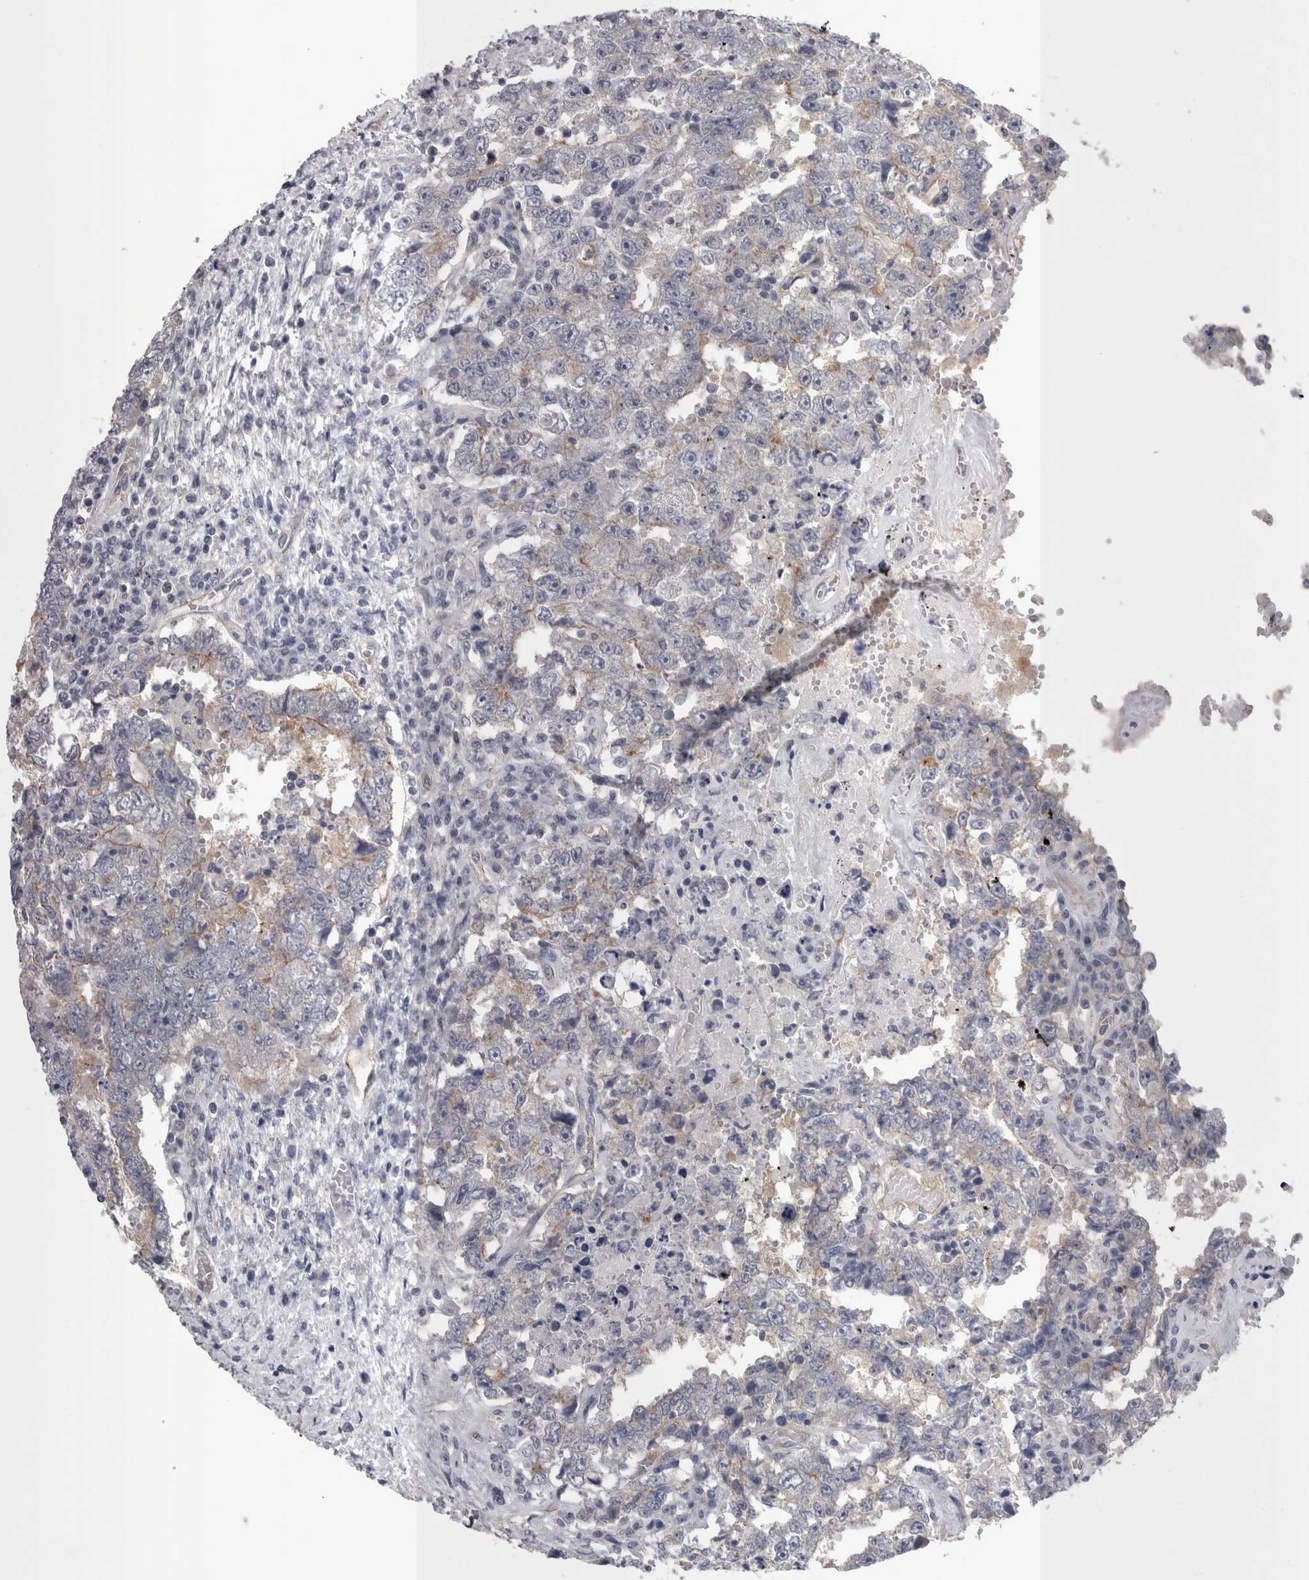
{"staining": {"intensity": "weak", "quantity": "<25%", "location": "cytoplasmic/membranous"}, "tissue": "testis cancer", "cell_type": "Tumor cells", "image_type": "cancer", "snomed": [{"axis": "morphology", "description": "Carcinoma, Embryonal, NOS"}, {"axis": "topography", "description": "Testis"}], "caption": "High magnification brightfield microscopy of testis cancer (embryonal carcinoma) stained with DAB (3,3'-diaminobenzidine) (brown) and counterstained with hematoxylin (blue): tumor cells show no significant staining.", "gene": "LYZL6", "patient": {"sex": "male", "age": 26}}